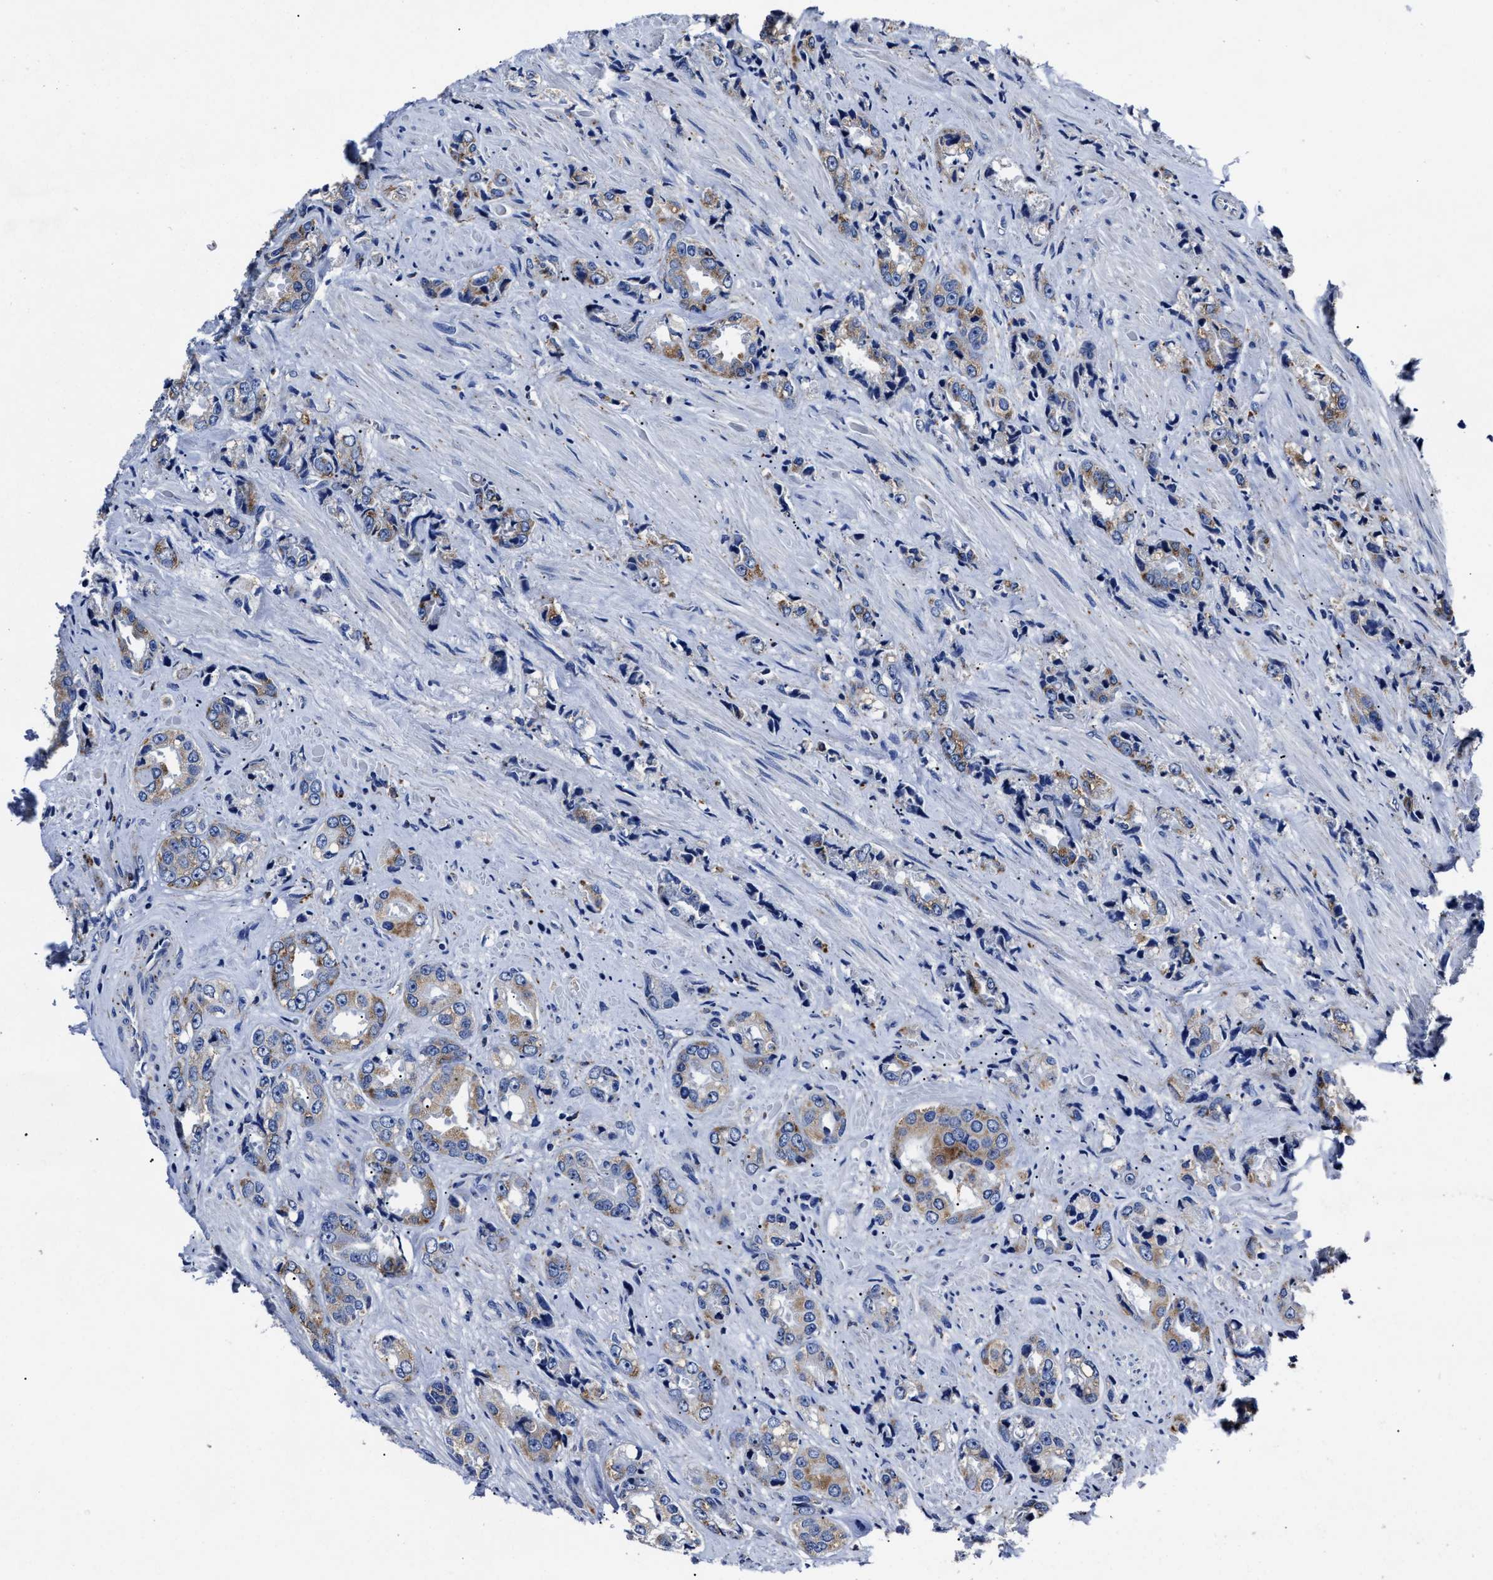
{"staining": {"intensity": "moderate", "quantity": ">75%", "location": "cytoplasmic/membranous"}, "tissue": "prostate cancer", "cell_type": "Tumor cells", "image_type": "cancer", "snomed": [{"axis": "morphology", "description": "Adenocarcinoma, High grade"}, {"axis": "topography", "description": "Prostate"}], "caption": "Immunohistochemical staining of human prostate cancer exhibits moderate cytoplasmic/membranous protein positivity in approximately >75% of tumor cells. (Brightfield microscopy of DAB IHC at high magnification).", "gene": "LAMTOR4", "patient": {"sex": "male", "age": 61}}